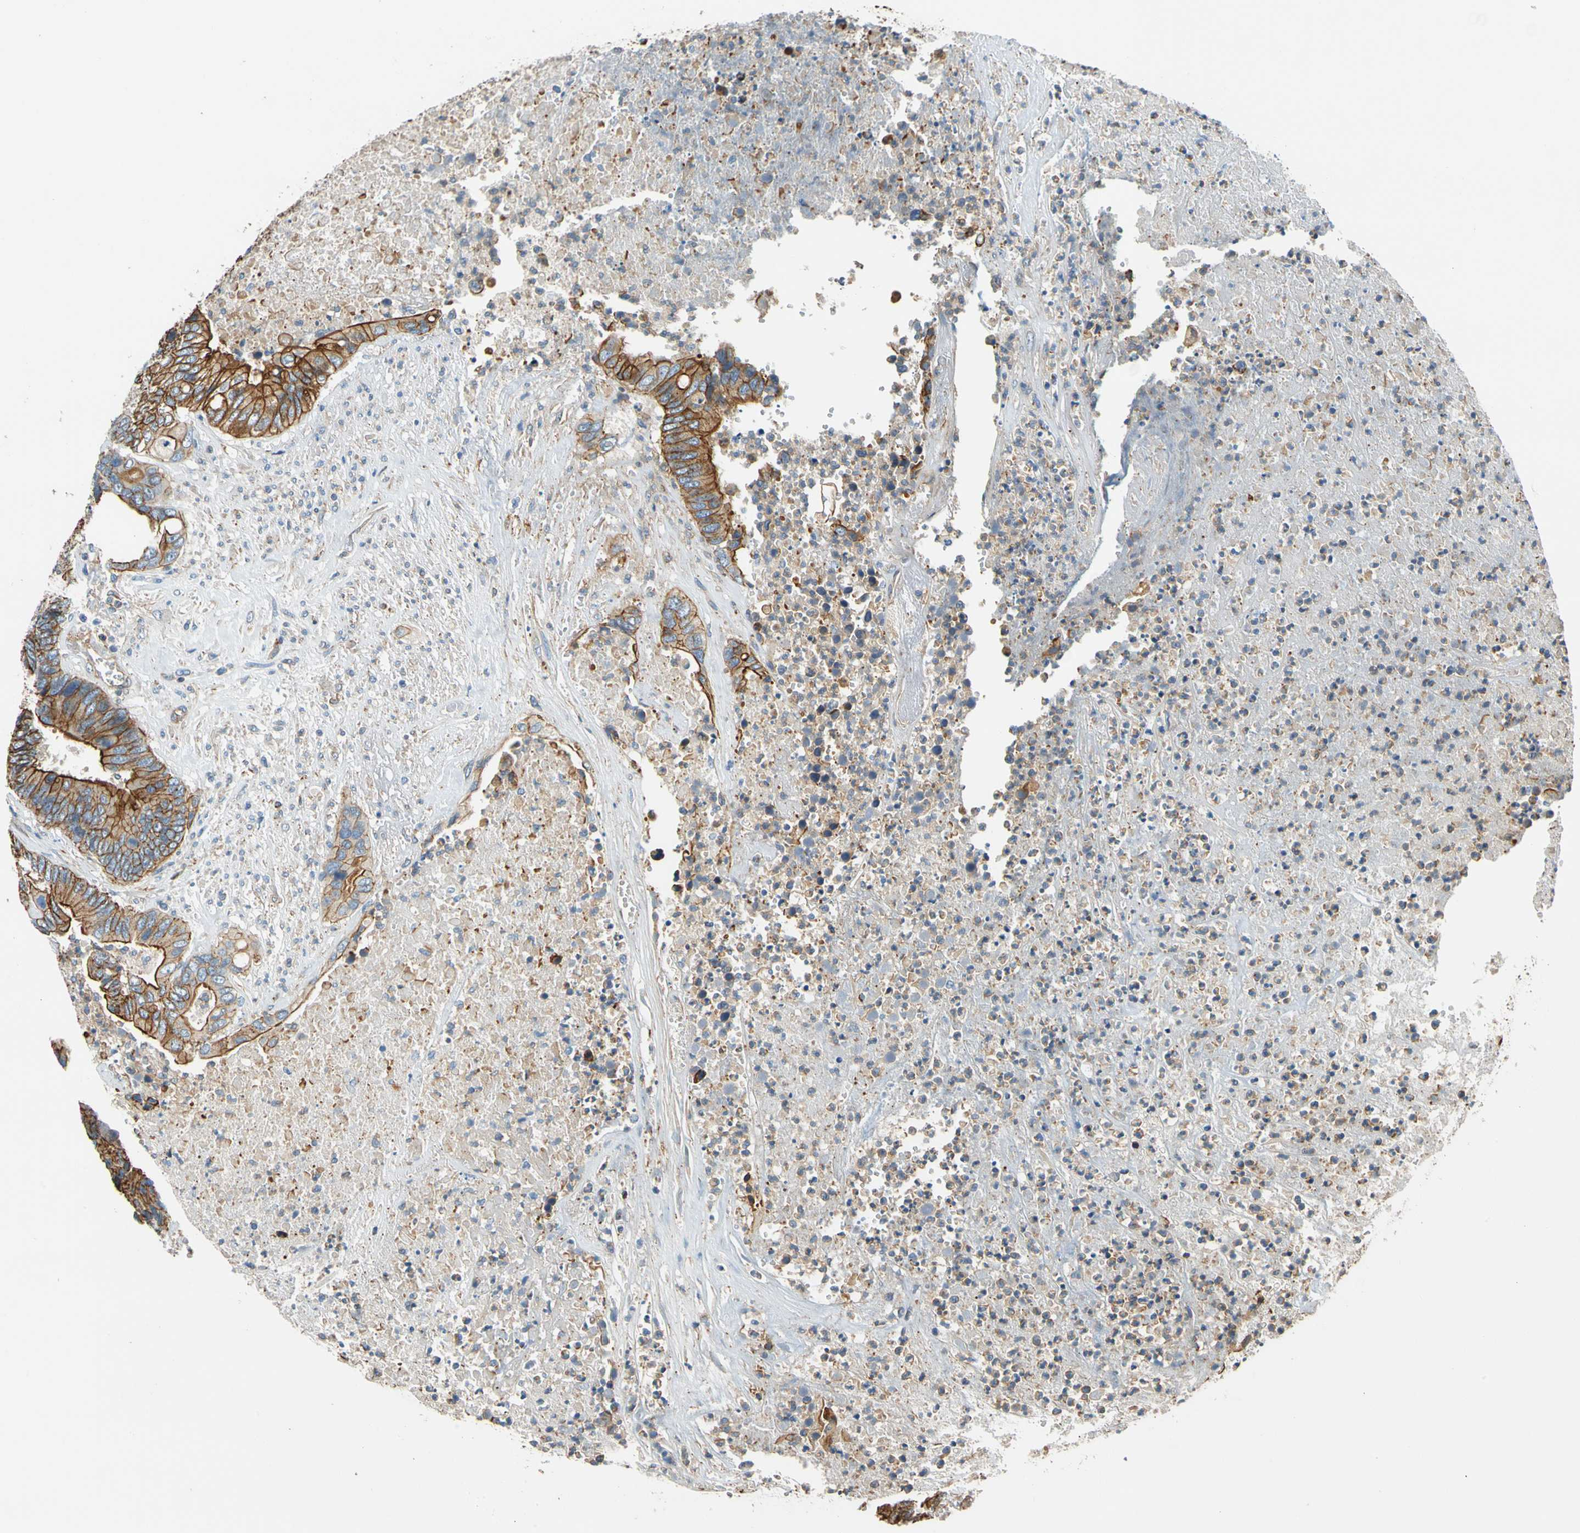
{"staining": {"intensity": "moderate", "quantity": ">75%", "location": "cytoplasmic/membranous"}, "tissue": "colorectal cancer", "cell_type": "Tumor cells", "image_type": "cancer", "snomed": [{"axis": "morphology", "description": "Adenocarcinoma, NOS"}, {"axis": "topography", "description": "Rectum"}], "caption": "Moderate cytoplasmic/membranous expression for a protein is identified in about >75% of tumor cells of colorectal cancer using immunohistochemistry (IHC).", "gene": "SPTAN1", "patient": {"sex": "male", "age": 55}}